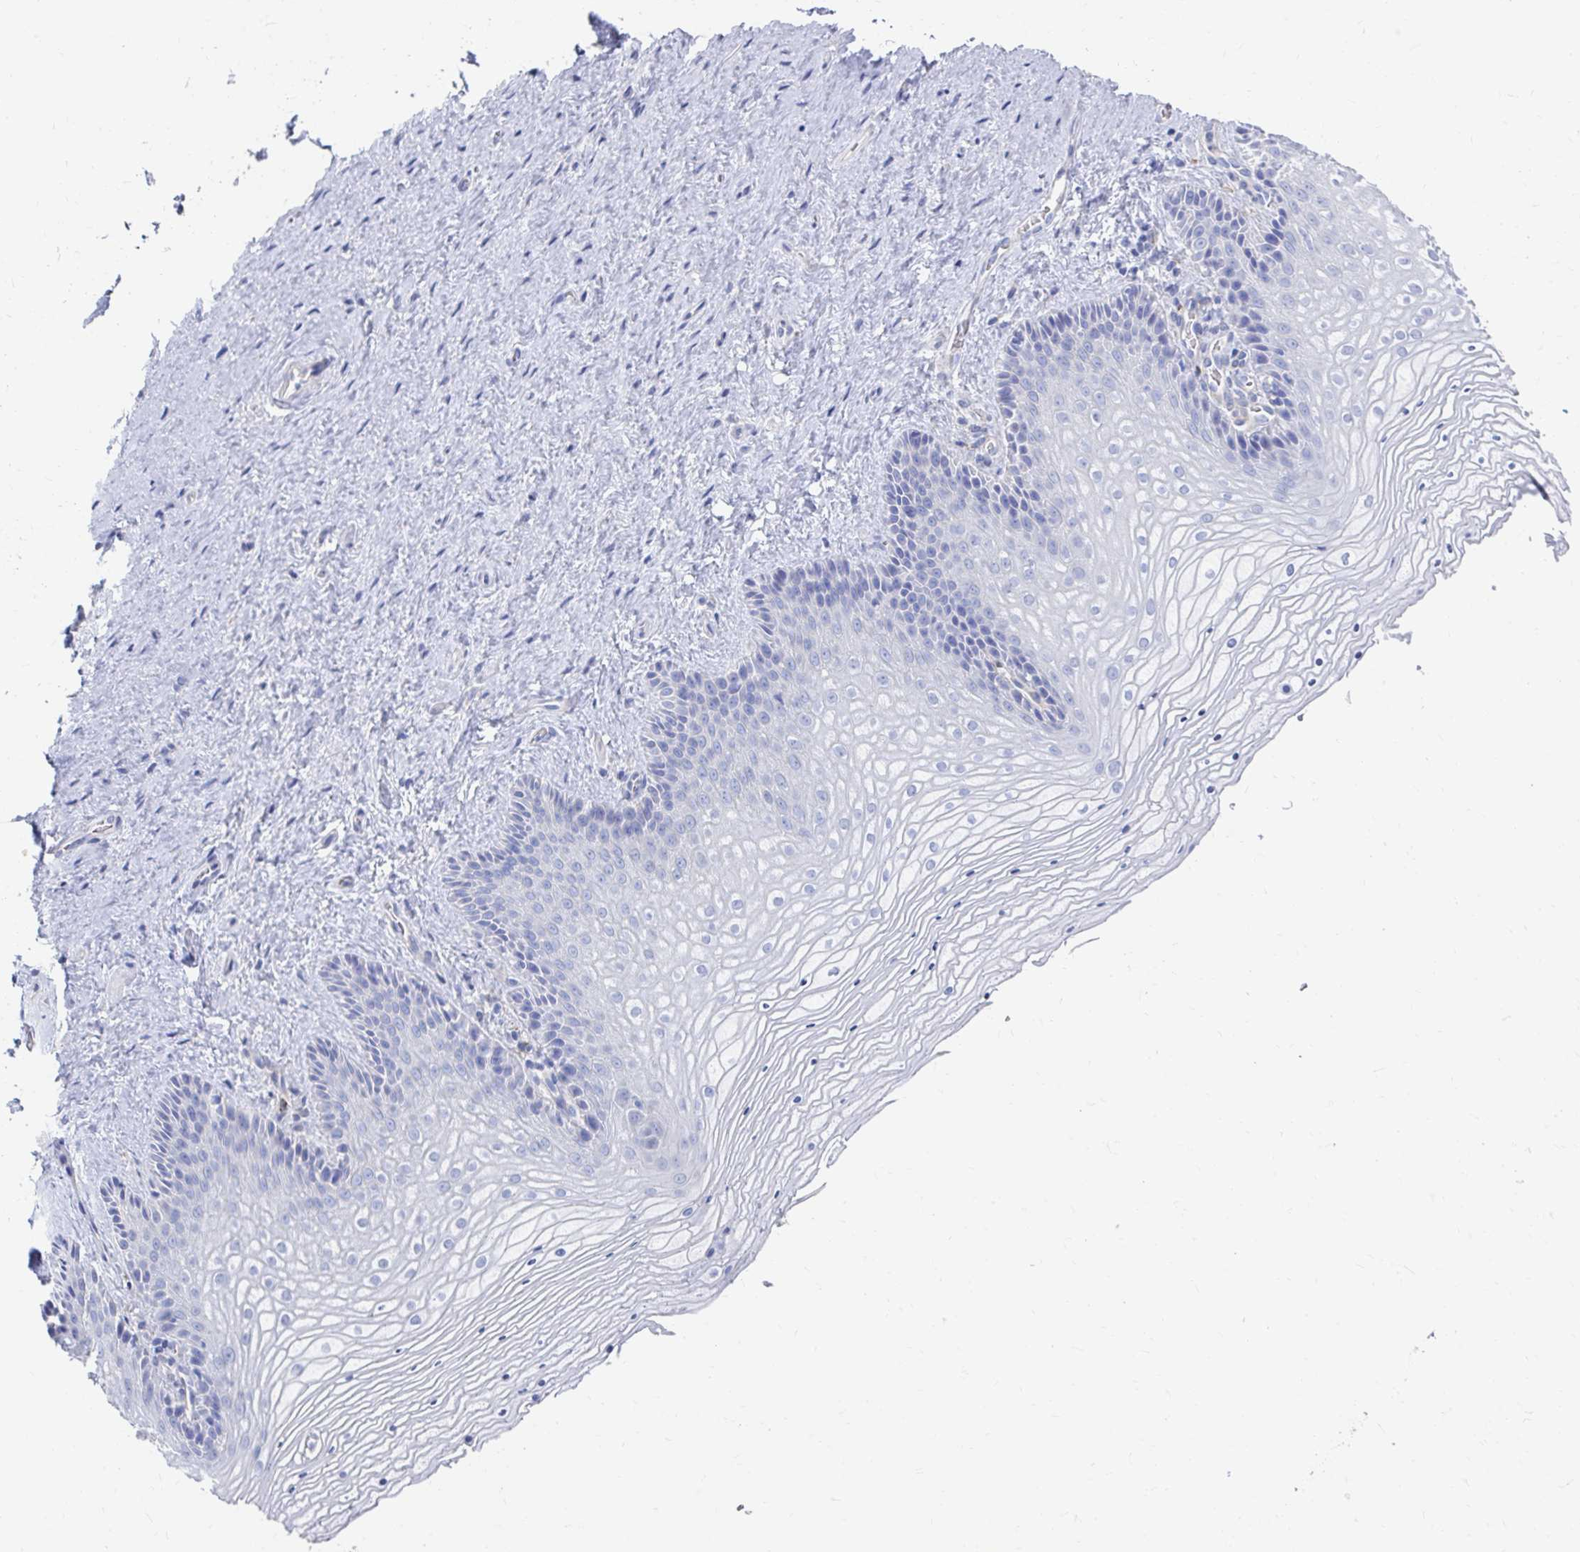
{"staining": {"intensity": "negative", "quantity": "none", "location": "none"}, "tissue": "vagina", "cell_type": "Squamous epithelial cells", "image_type": "normal", "snomed": [{"axis": "morphology", "description": "Normal tissue, NOS"}, {"axis": "topography", "description": "Vagina"}], "caption": "The IHC image has no significant staining in squamous epithelial cells of vagina.", "gene": "LAMC3", "patient": {"sex": "female", "age": 45}}